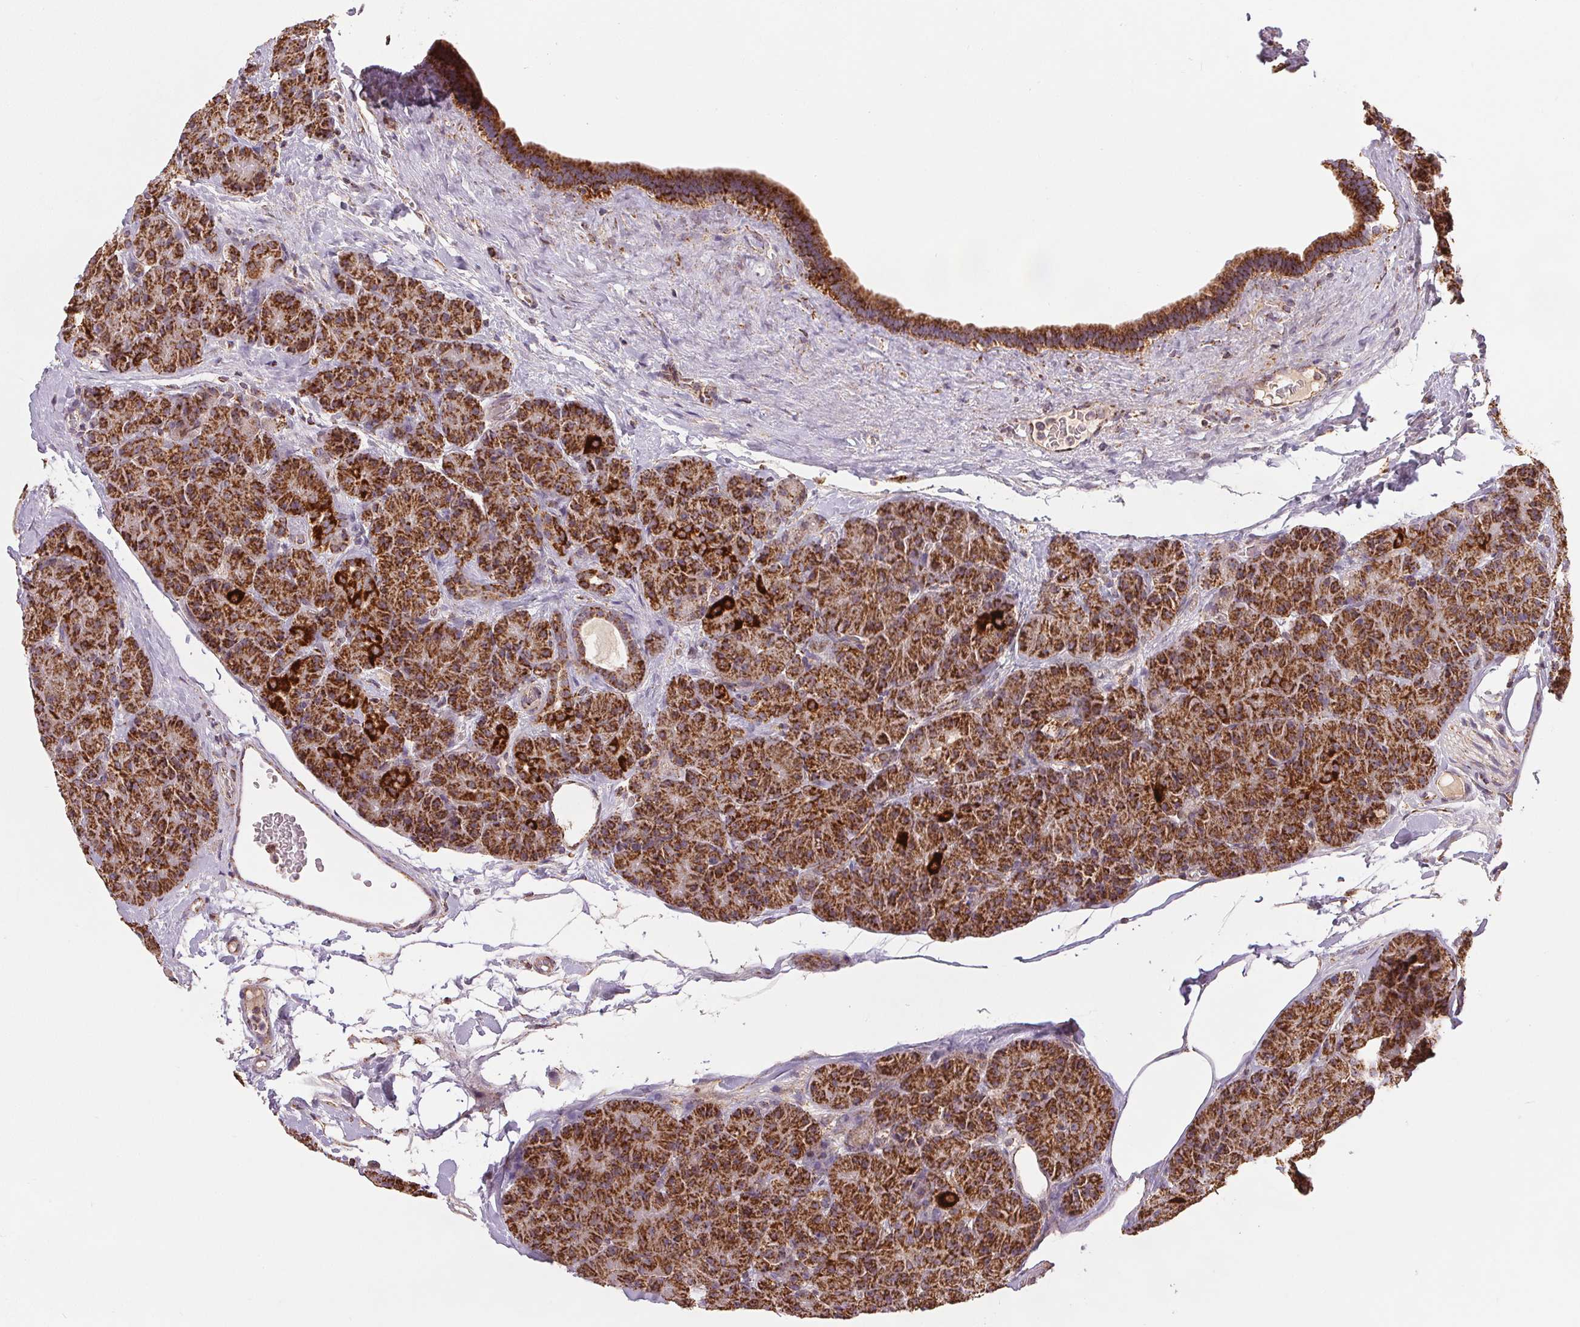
{"staining": {"intensity": "strong", "quantity": ">75%", "location": "cytoplasmic/membranous"}, "tissue": "pancreas", "cell_type": "Exocrine glandular cells", "image_type": "normal", "snomed": [{"axis": "morphology", "description": "Normal tissue, NOS"}, {"axis": "topography", "description": "Pancreas"}], "caption": "Exocrine glandular cells reveal strong cytoplasmic/membranous staining in approximately >75% of cells in unremarkable pancreas. The staining is performed using DAB brown chromogen to label protein expression. The nuclei are counter-stained blue using hematoxylin.", "gene": "SDHB", "patient": {"sex": "male", "age": 57}}